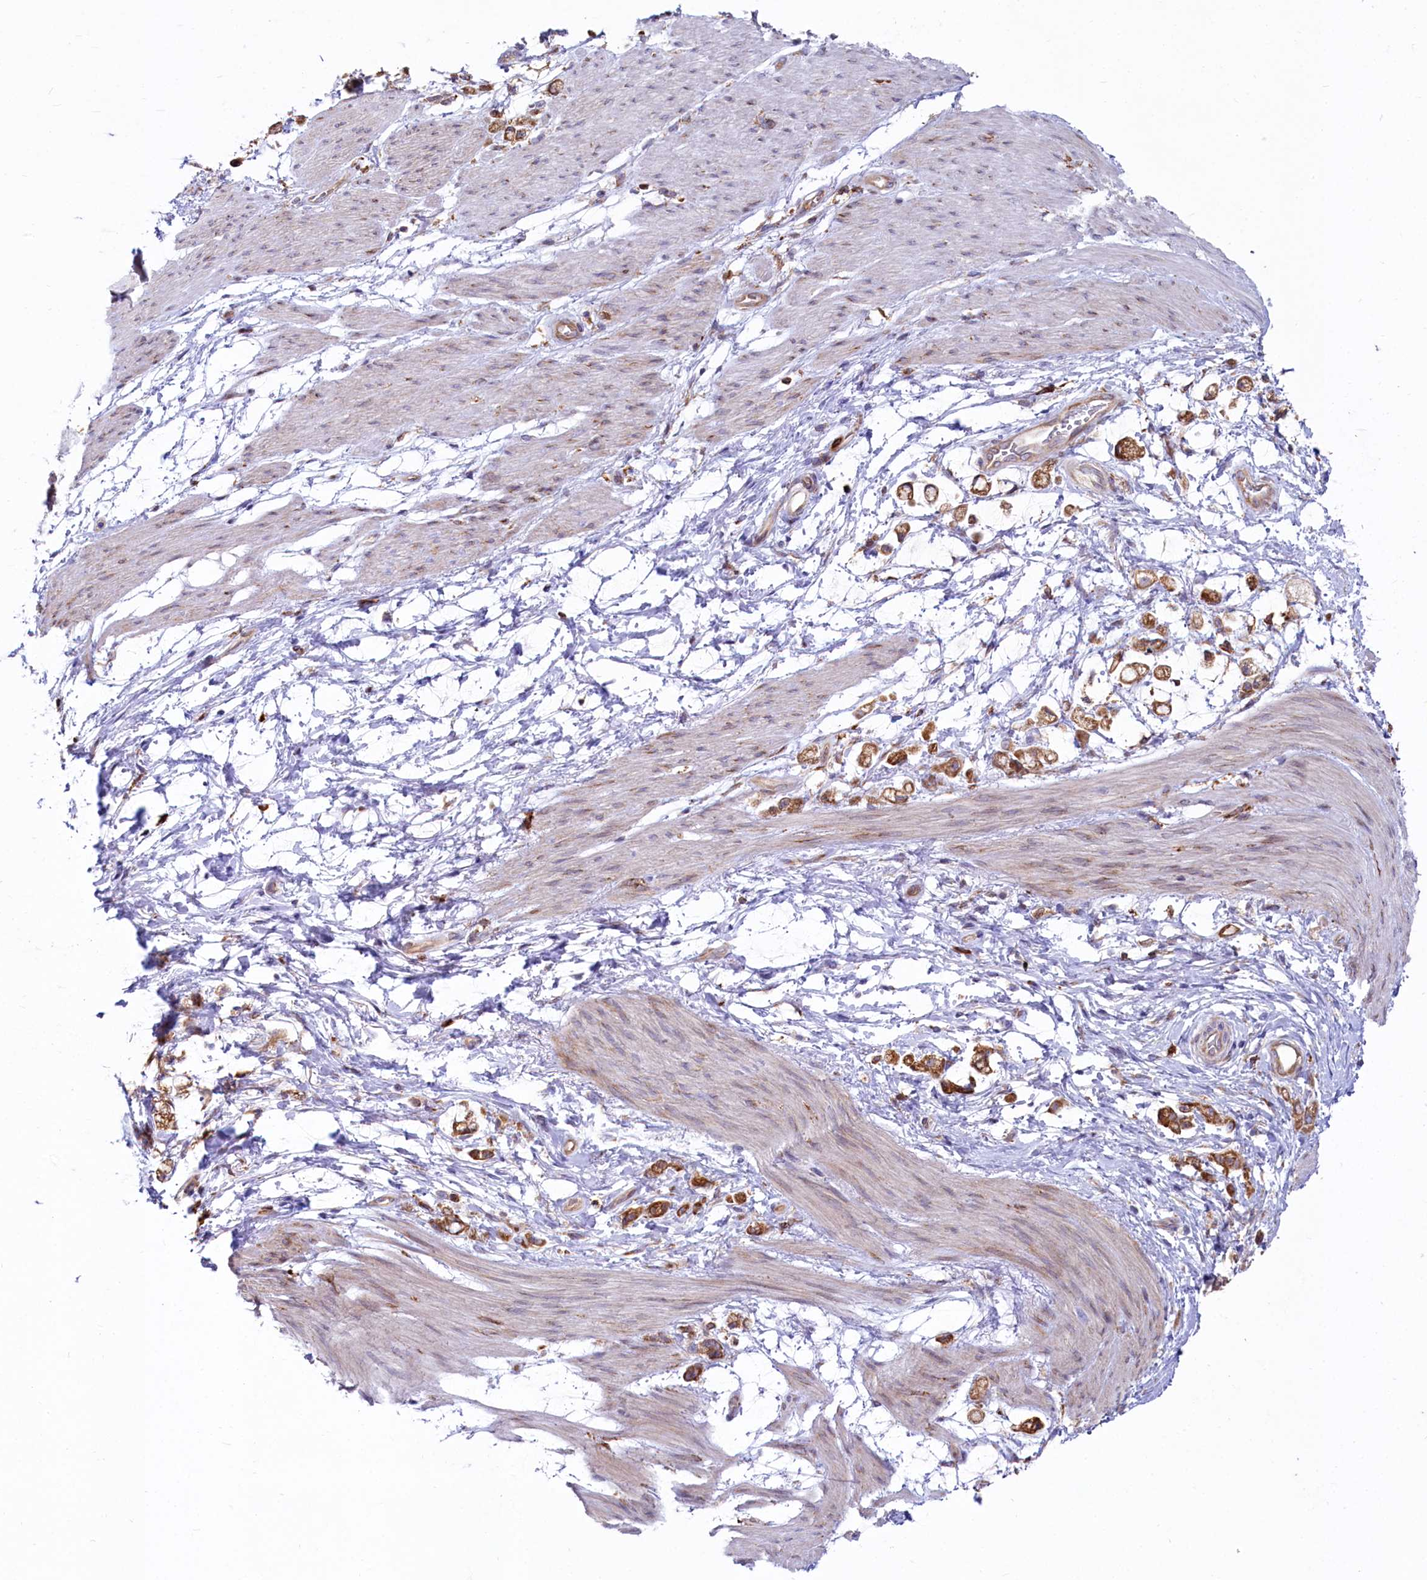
{"staining": {"intensity": "moderate", "quantity": ">75%", "location": "cytoplasmic/membranous"}, "tissue": "stomach cancer", "cell_type": "Tumor cells", "image_type": "cancer", "snomed": [{"axis": "morphology", "description": "Adenocarcinoma, NOS"}, {"axis": "topography", "description": "Stomach"}], "caption": "Stomach adenocarcinoma tissue shows moderate cytoplasmic/membranous staining in about >75% of tumor cells", "gene": "CHID1", "patient": {"sex": "female", "age": 60}}